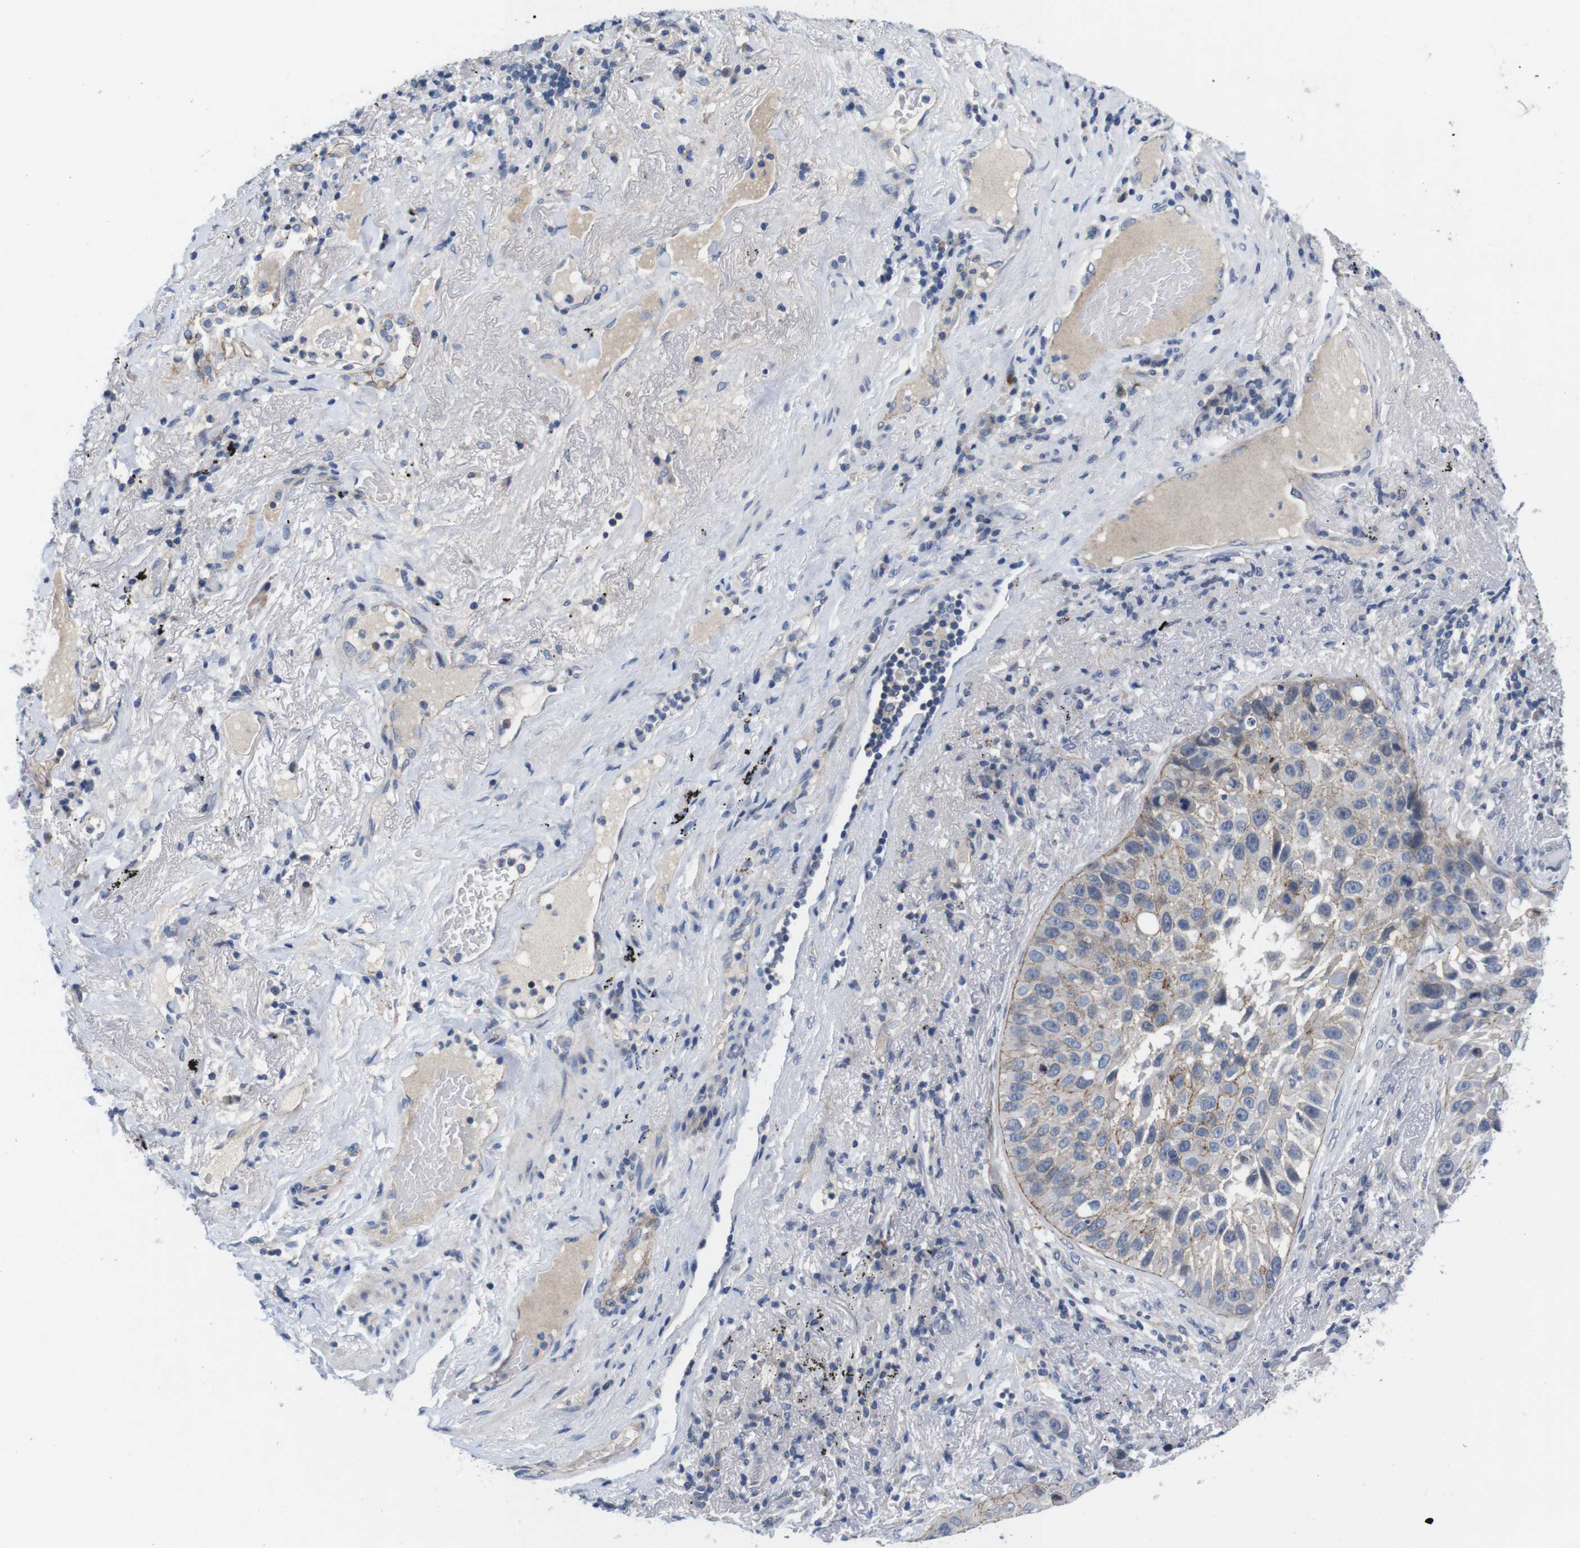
{"staining": {"intensity": "moderate", "quantity": "<25%", "location": "cytoplasmic/membranous"}, "tissue": "lung cancer", "cell_type": "Tumor cells", "image_type": "cancer", "snomed": [{"axis": "morphology", "description": "Squamous cell carcinoma, NOS"}, {"axis": "topography", "description": "Lung"}], "caption": "Lung squamous cell carcinoma tissue demonstrates moderate cytoplasmic/membranous positivity in approximately <25% of tumor cells", "gene": "SCRIB", "patient": {"sex": "male", "age": 57}}